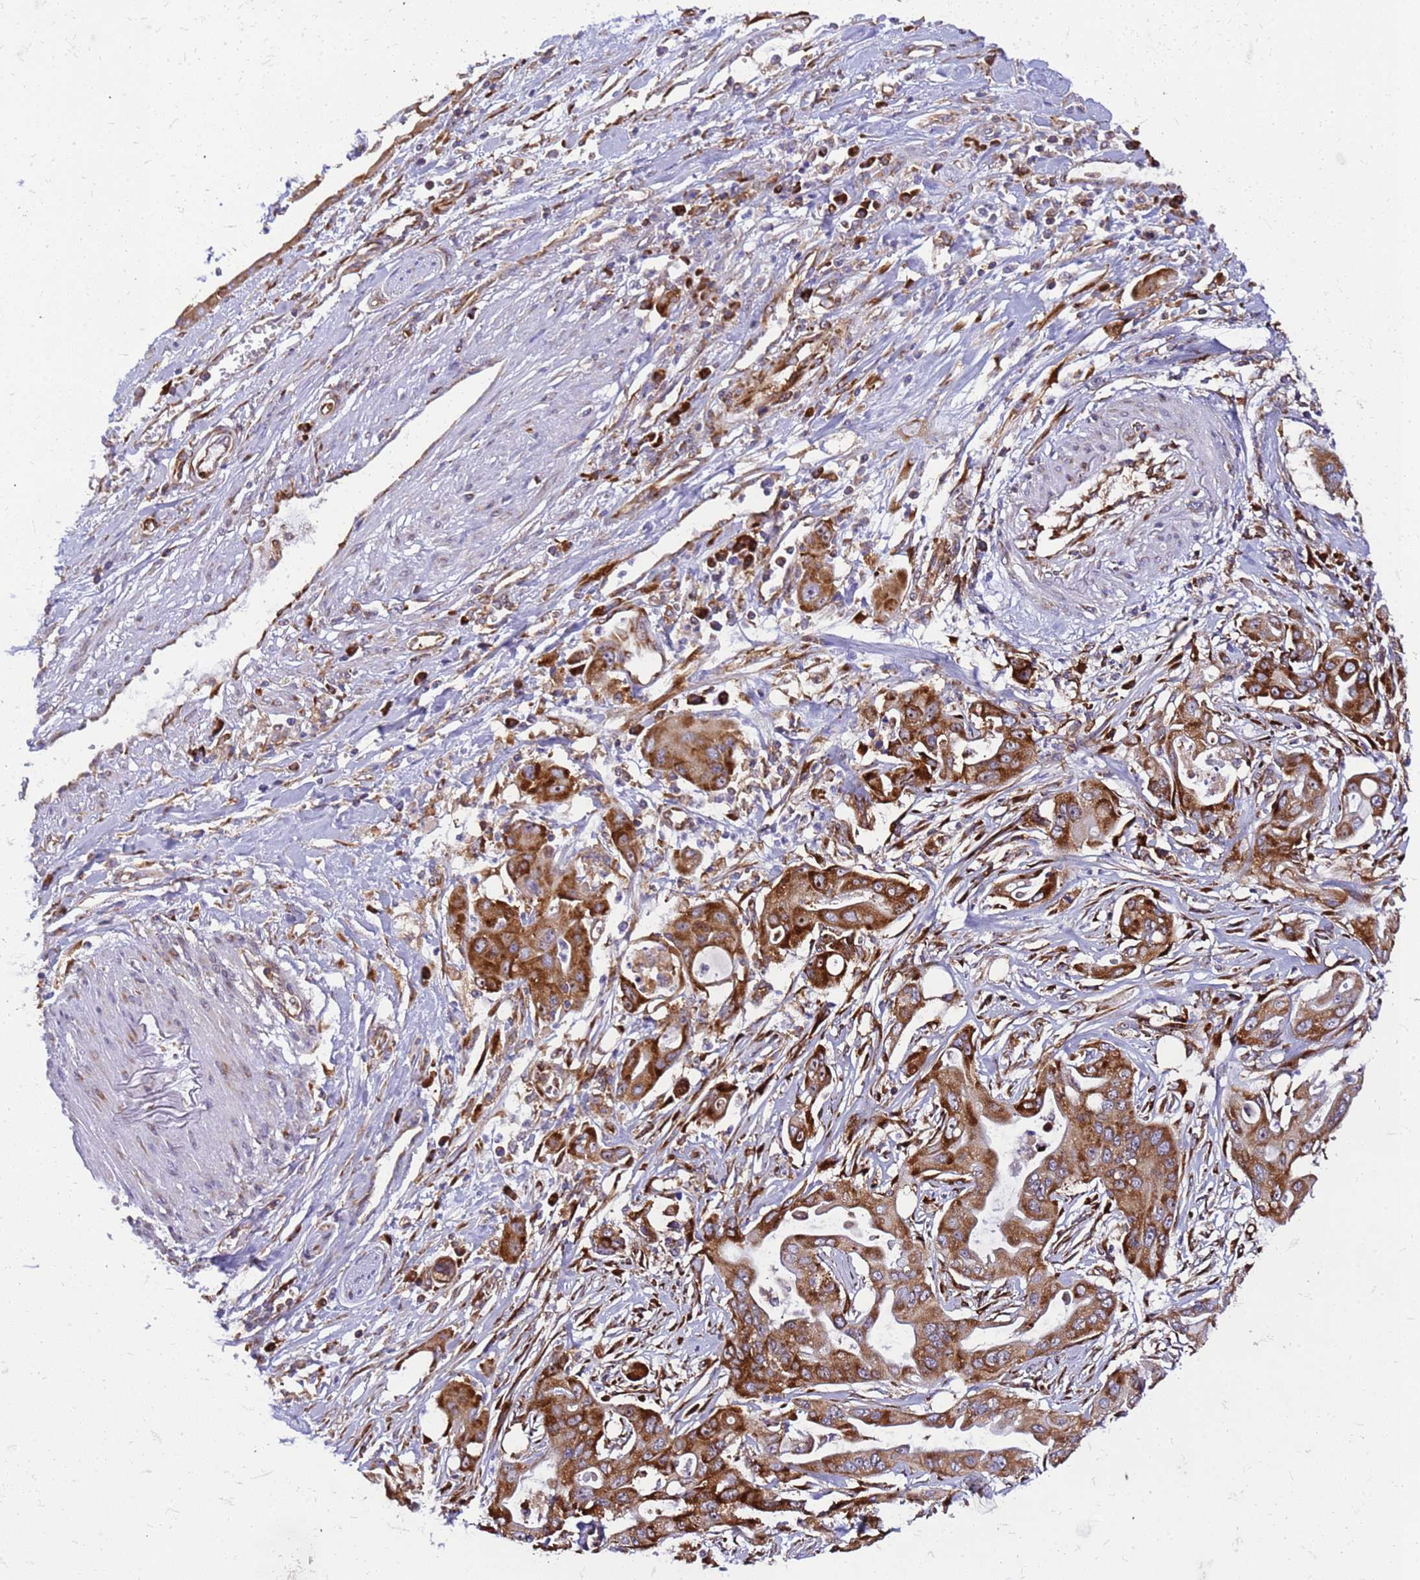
{"staining": {"intensity": "strong", "quantity": ">75%", "location": "cytoplasmic/membranous"}, "tissue": "ovarian cancer", "cell_type": "Tumor cells", "image_type": "cancer", "snomed": [{"axis": "morphology", "description": "Cystadenocarcinoma, mucinous, NOS"}, {"axis": "topography", "description": "Ovary"}], "caption": "Strong cytoplasmic/membranous staining for a protein is identified in approximately >75% of tumor cells of ovarian mucinous cystadenocarcinoma using immunohistochemistry (IHC).", "gene": "RPL36", "patient": {"sex": "female", "age": 70}}